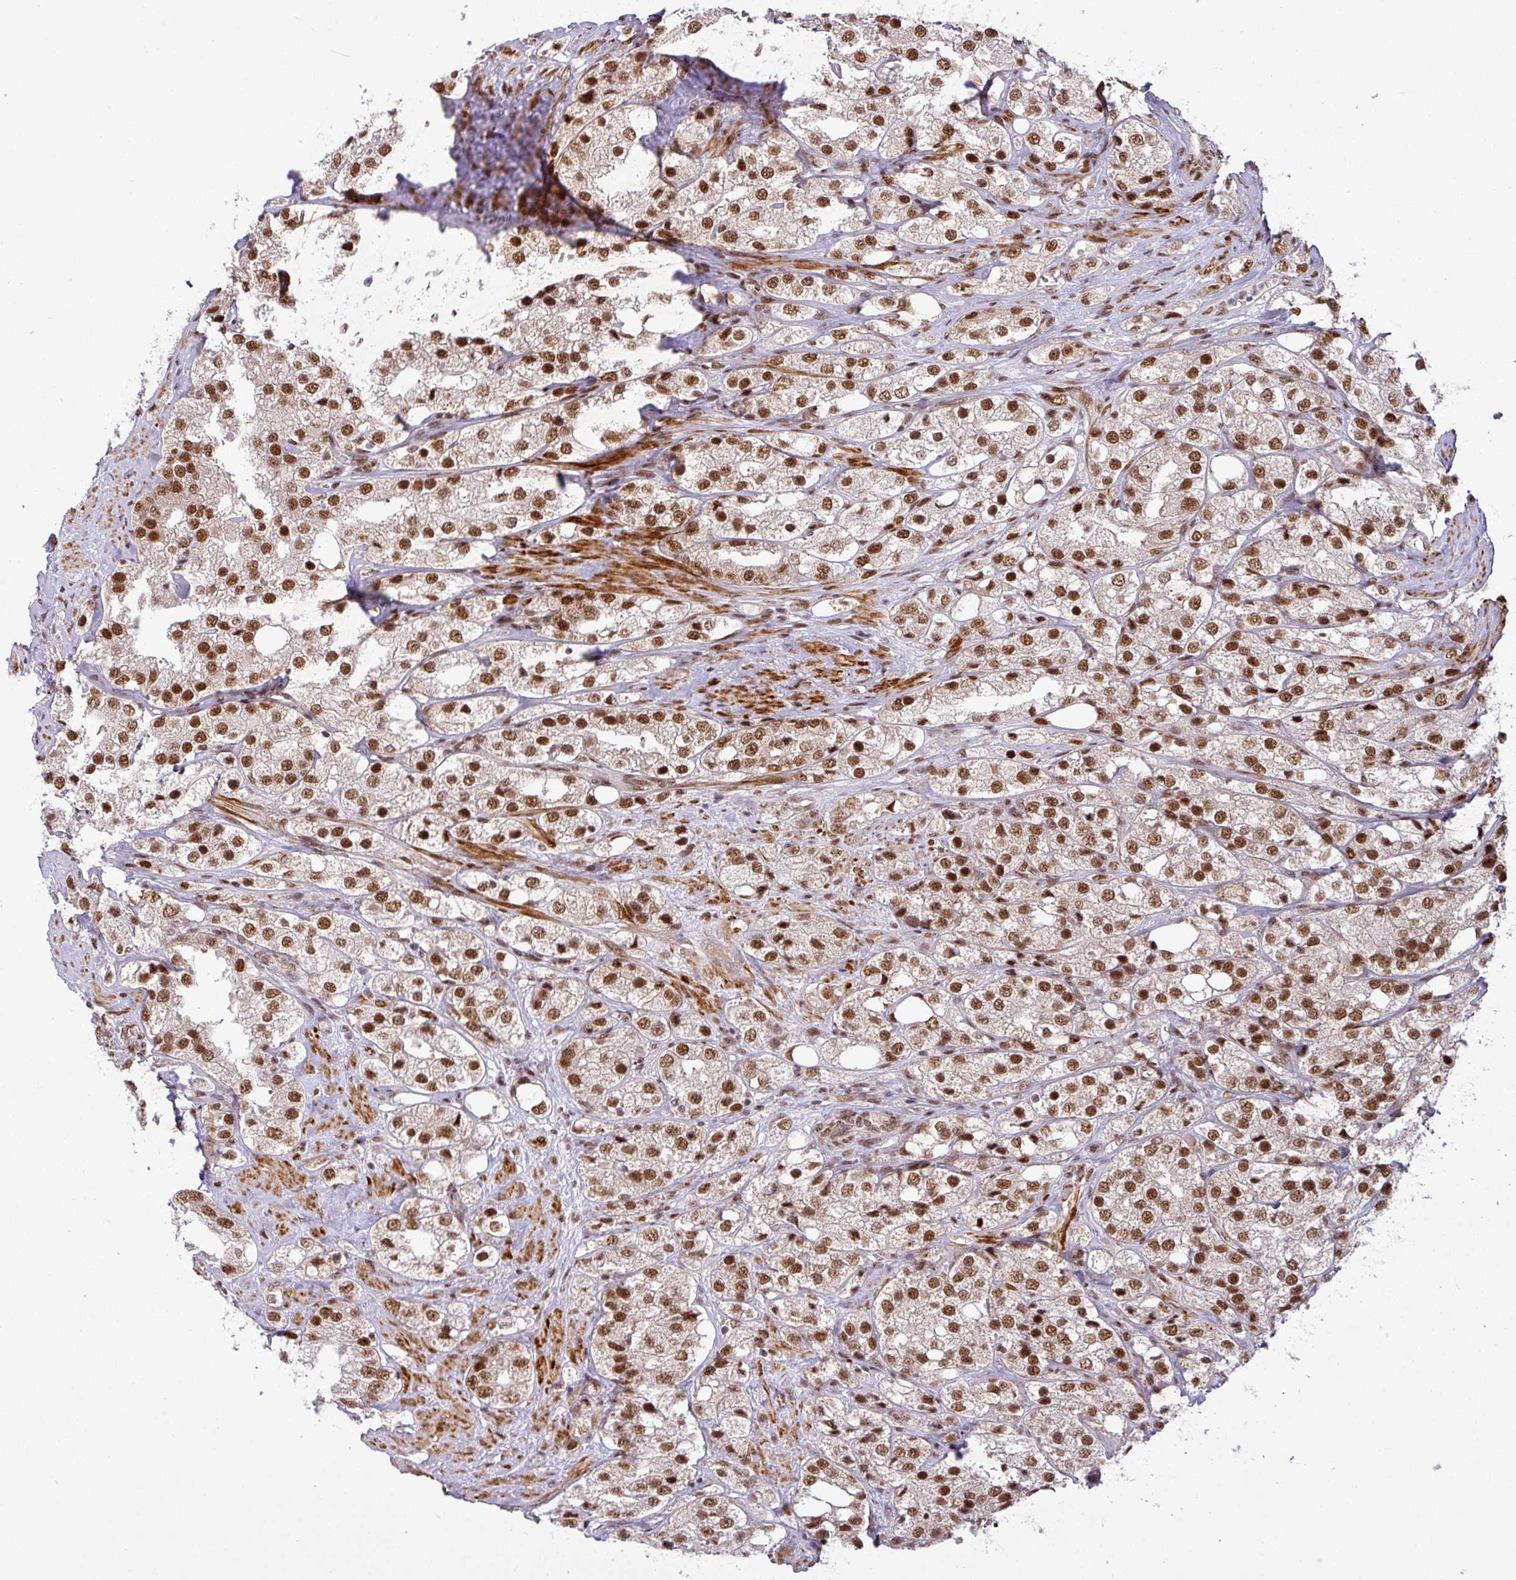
{"staining": {"intensity": "strong", "quantity": ">75%", "location": "nuclear"}, "tissue": "prostate cancer", "cell_type": "Tumor cells", "image_type": "cancer", "snomed": [{"axis": "morphology", "description": "Adenocarcinoma, NOS"}, {"axis": "topography", "description": "Prostate"}], "caption": "Immunohistochemical staining of human adenocarcinoma (prostate) reveals high levels of strong nuclear staining in approximately >75% of tumor cells.", "gene": "SRSF2", "patient": {"sex": "male", "age": 79}}